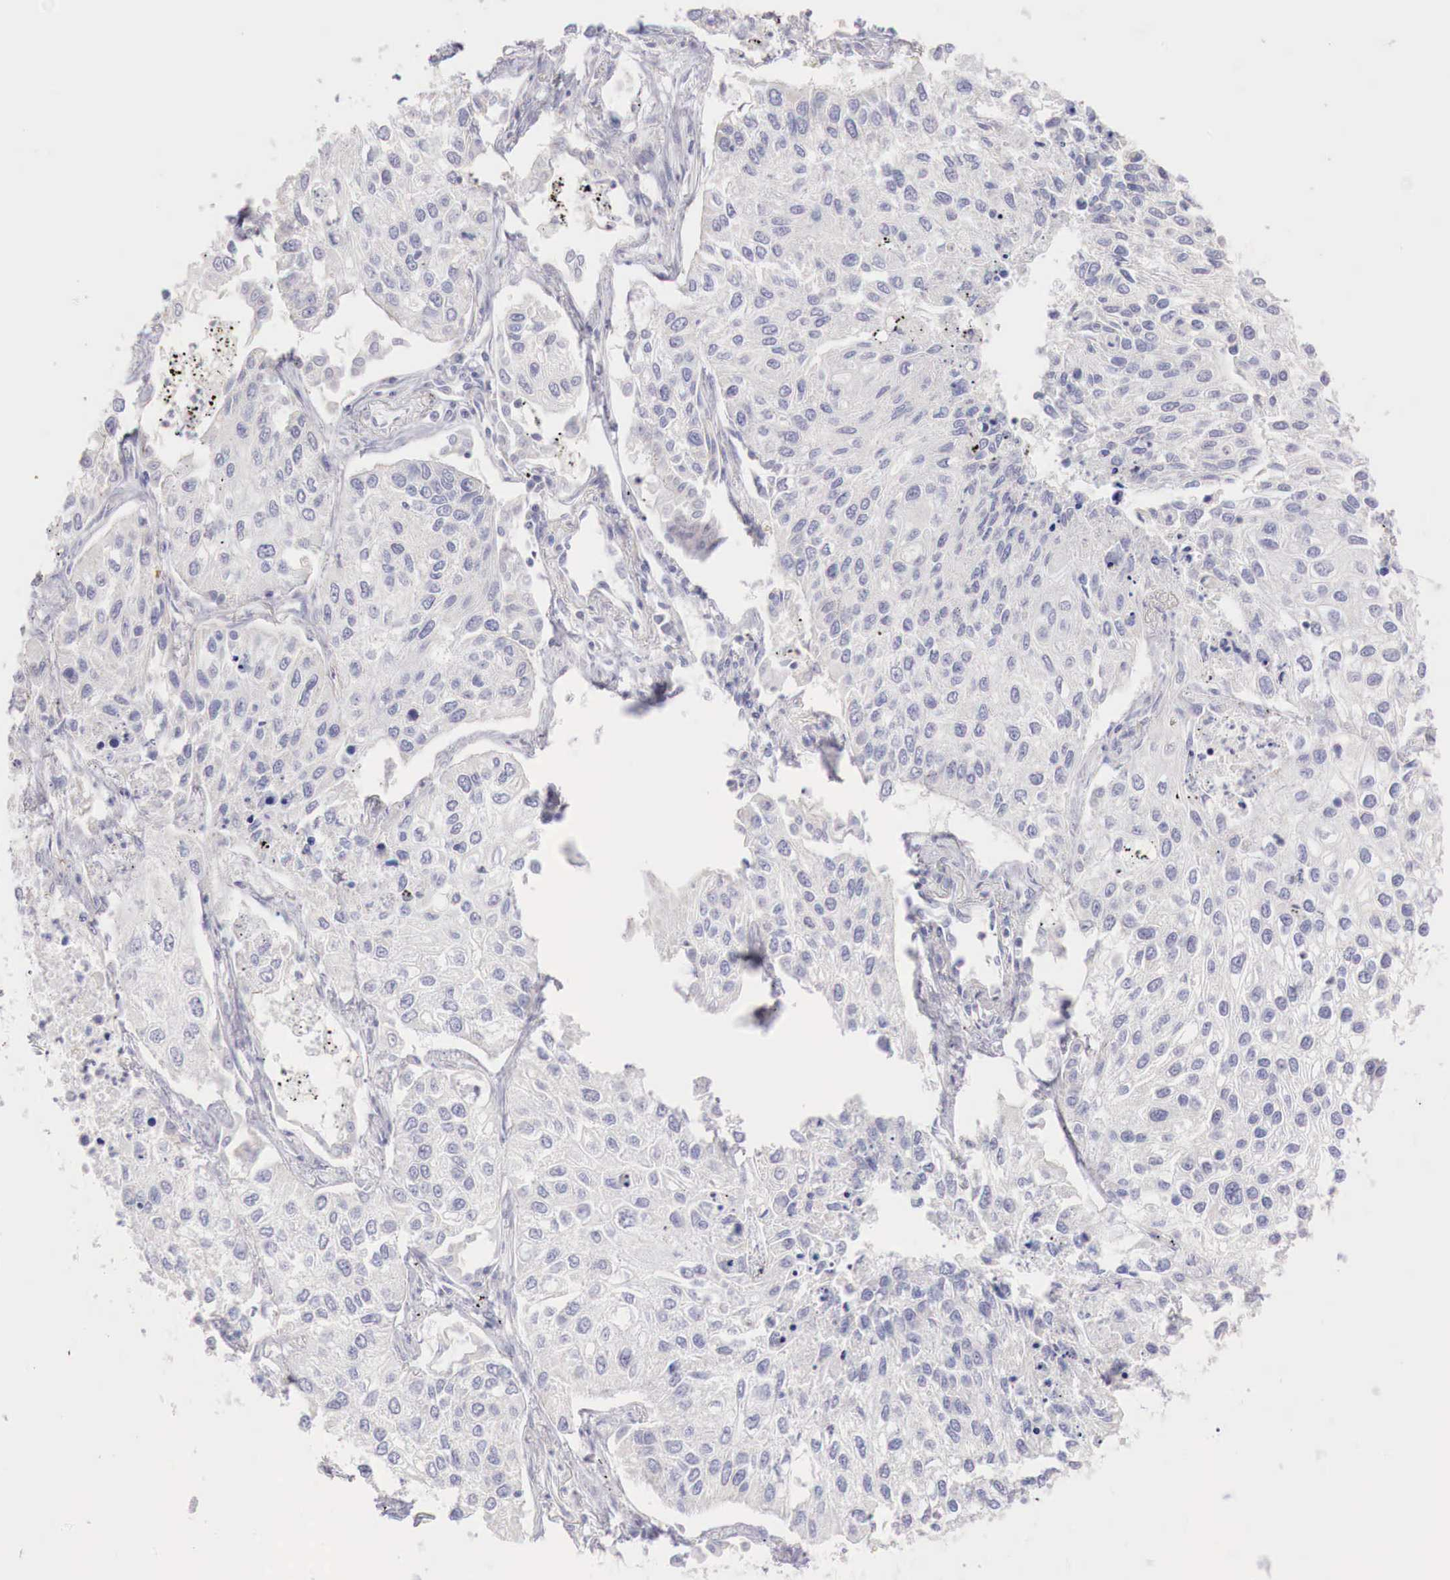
{"staining": {"intensity": "negative", "quantity": "none", "location": "none"}, "tissue": "lung cancer", "cell_type": "Tumor cells", "image_type": "cancer", "snomed": [{"axis": "morphology", "description": "Squamous cell carcinoma, NOS"}, {"axis": "topography", "description": "Lung"}], "caption": "Photomicrograph shows no protein staining in tumor cells of lung cancer (squamous cell carcinoma) tissue.", "gene": "TRIM13", "patient": {"sex": "male", "age": 75}}